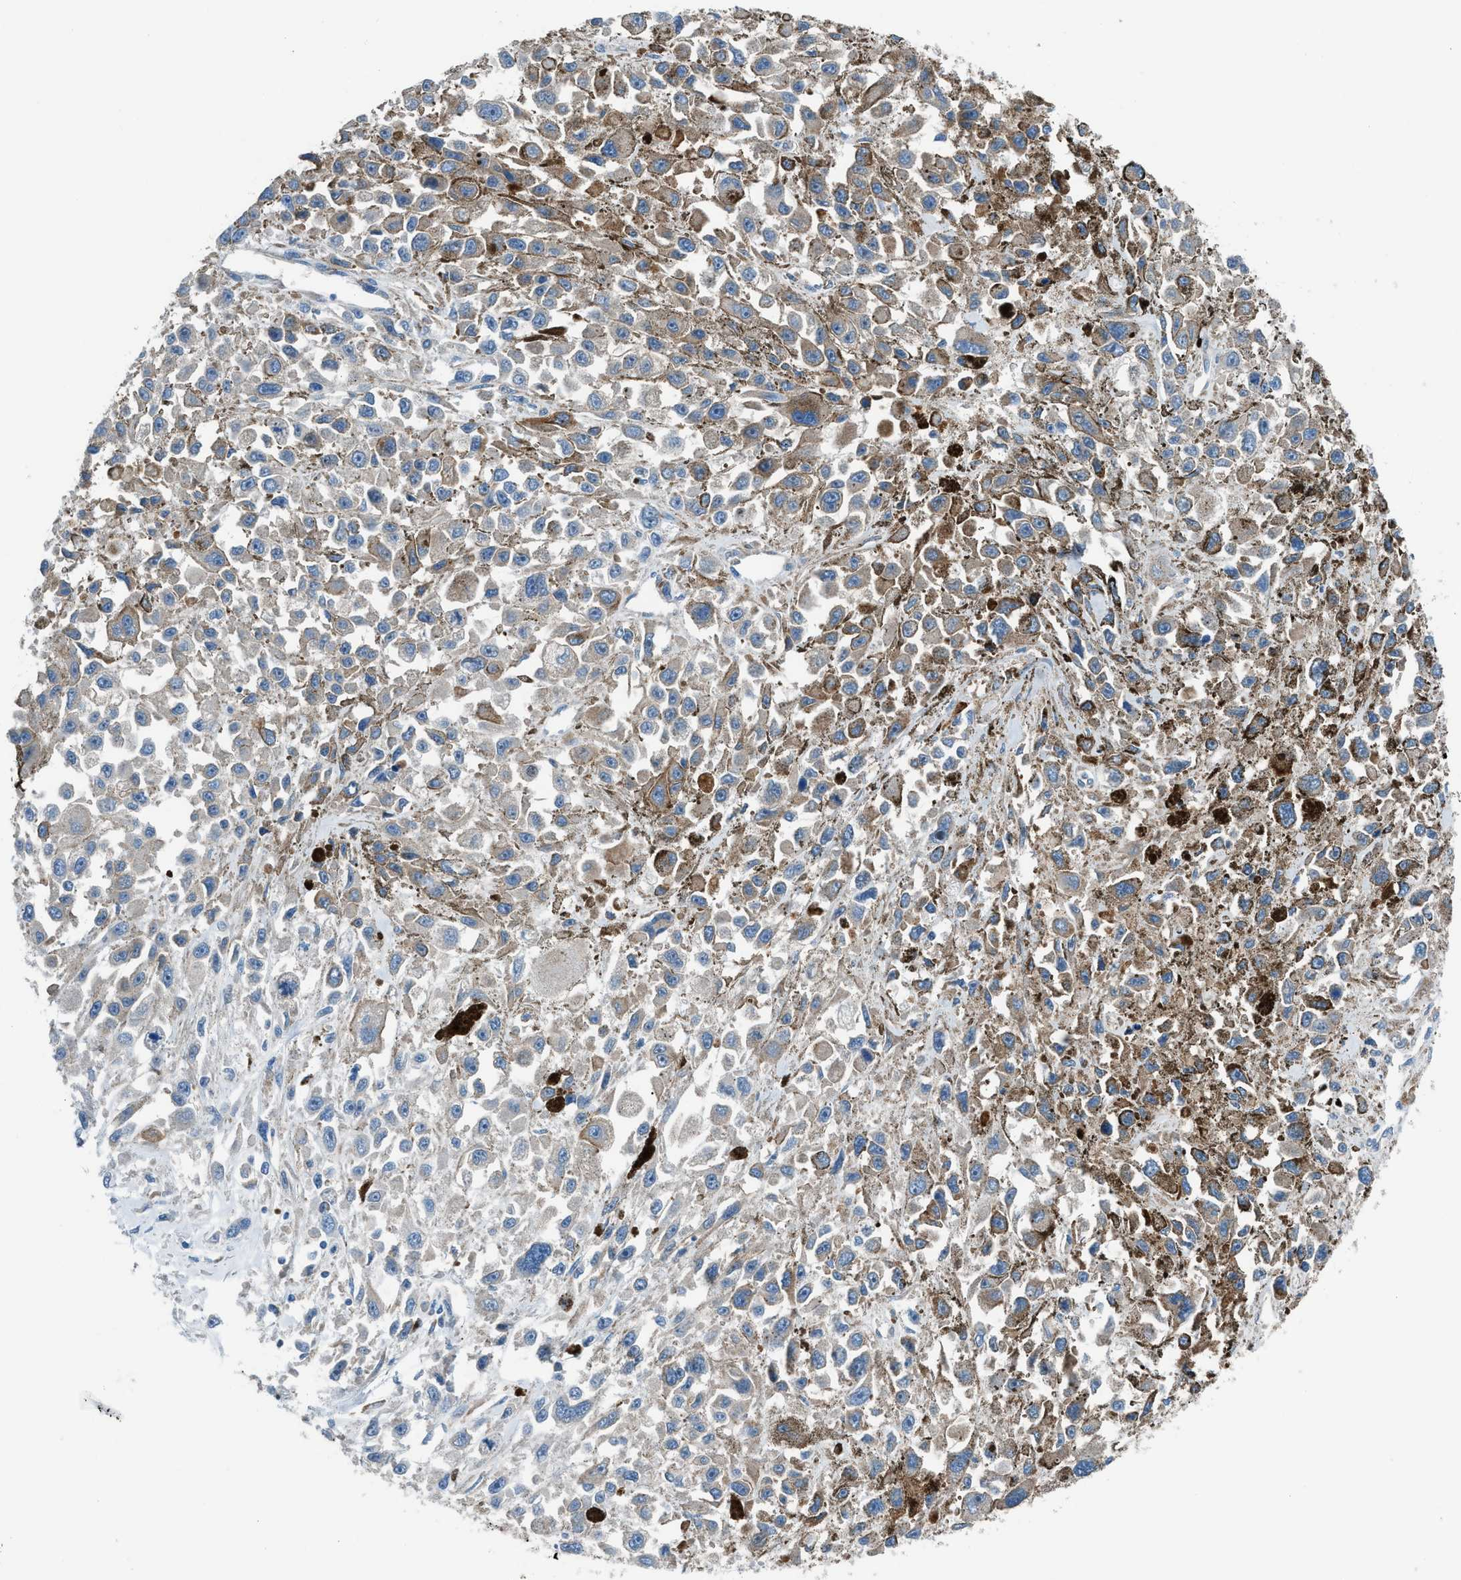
{"staining": {"intensity": "weak", "quantity": "25%-75%", "location": "cytoplasmic/membranous"}, "tissue": "melanoma", "cell_type": "Tumor cells", "image_type": "cancer", "snomed": [{"axis": "morphology", "description": "Malignant melanoma, Metastatic site"}, {"axis": "topography", "description": "Lymph node"}], "caption": "Human melanoma stained with a protein marker shows weak staining in tumor cells.", "gene": "HEG1", "patient": {"sex": "male", "age": 59}}